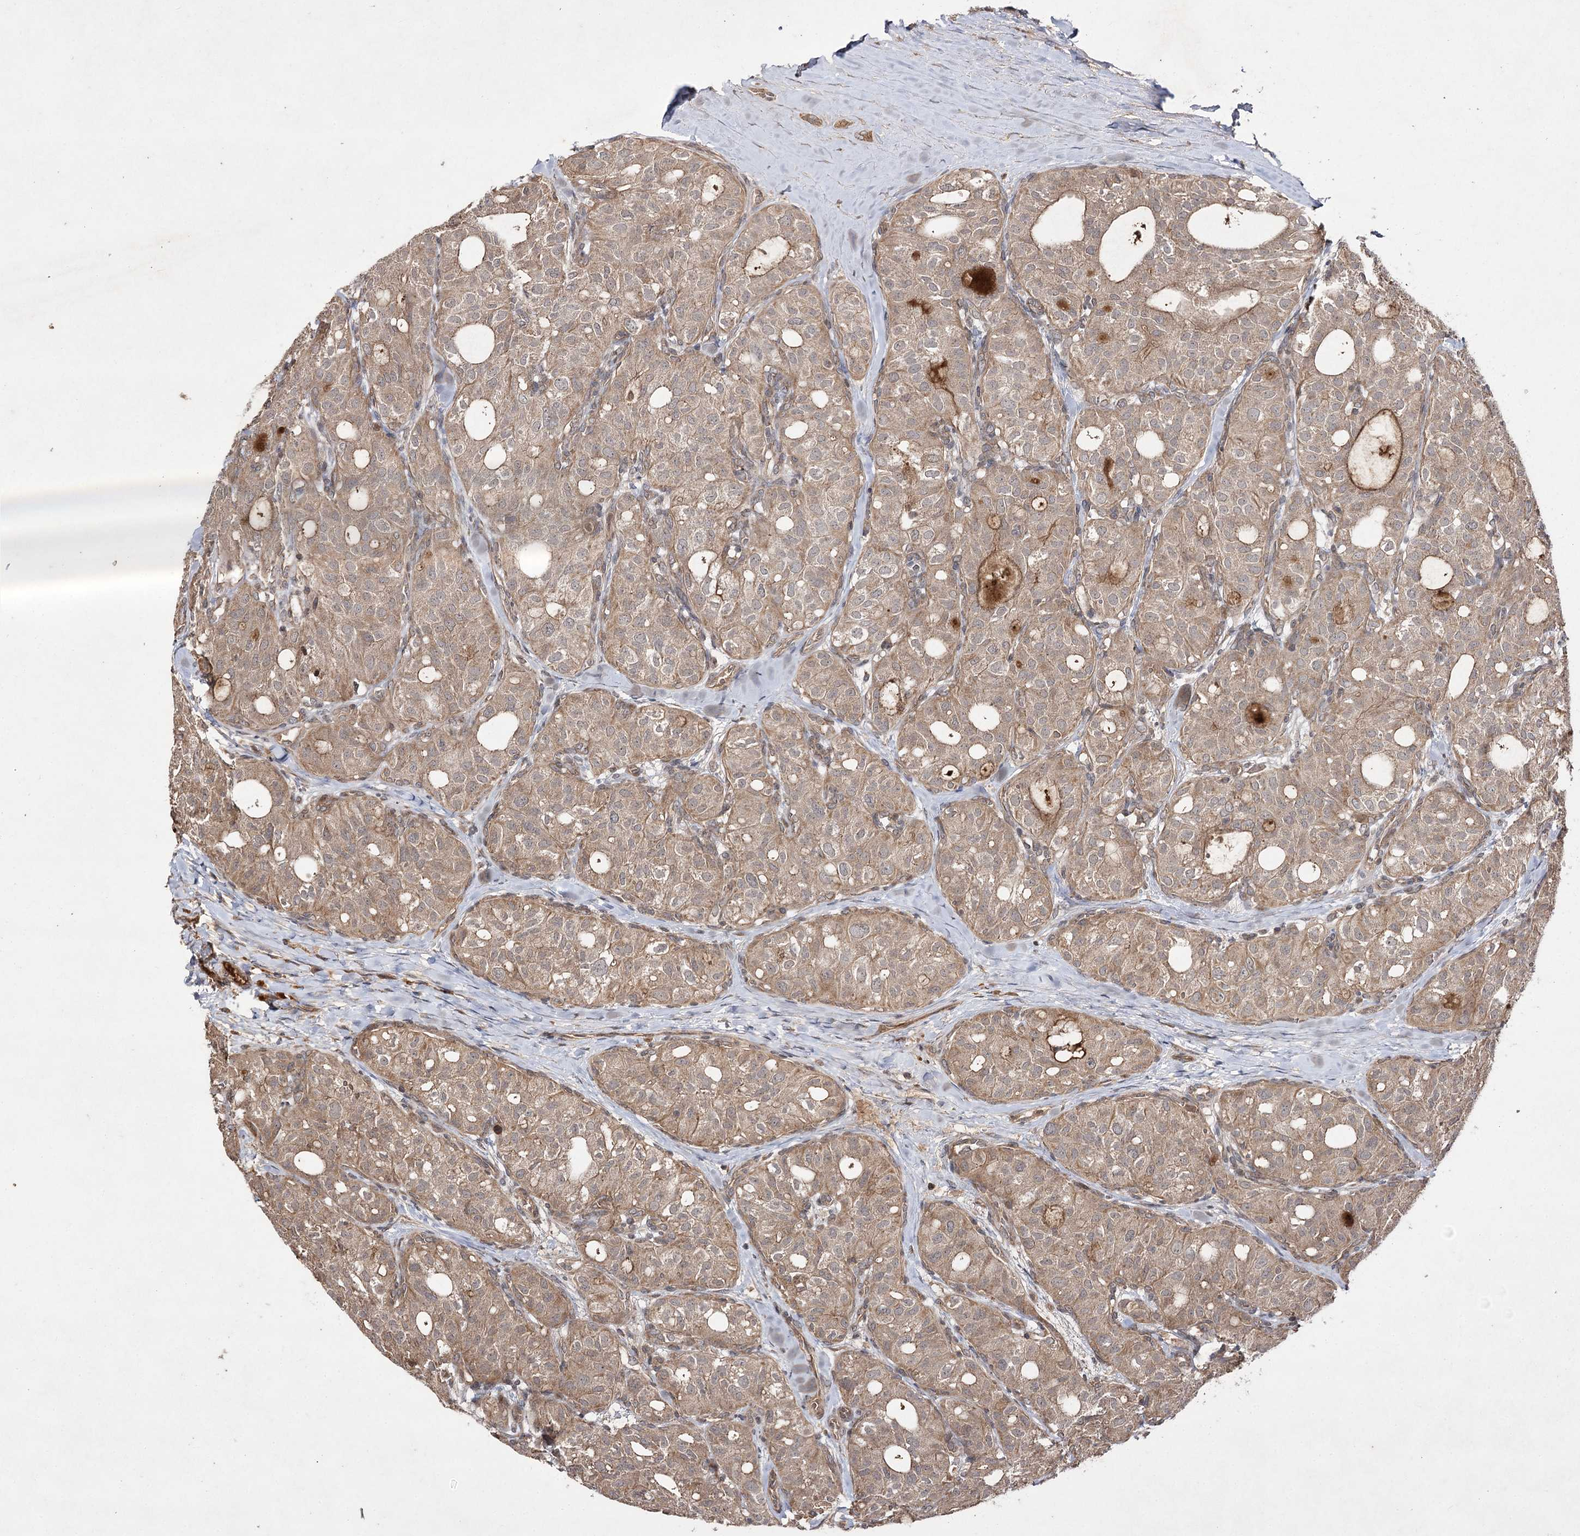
{"staining": {"intensity": "moderate", "quantity": ">75%", "location": "cytoplasmic/membranous"}, "tissue": "thyroid cancer", "cell_type": "Tumor cells", "image_type": "cancer", "snomed": [{"axis": "morphology", "description": "Follicular adenoma carcinoma, NOS"}, {"axis": "topography", "description": "Thyroid gland"}], "caption": "Immunohistochemical staining of thyroid cancer (follicular adenoma carcinoma) exhibits moderate cytoplasmic/membranous protein positivity in about >75% of tumor cells.", "gene": "FANCL", "patient": {"sex": "male", "age": 75}}